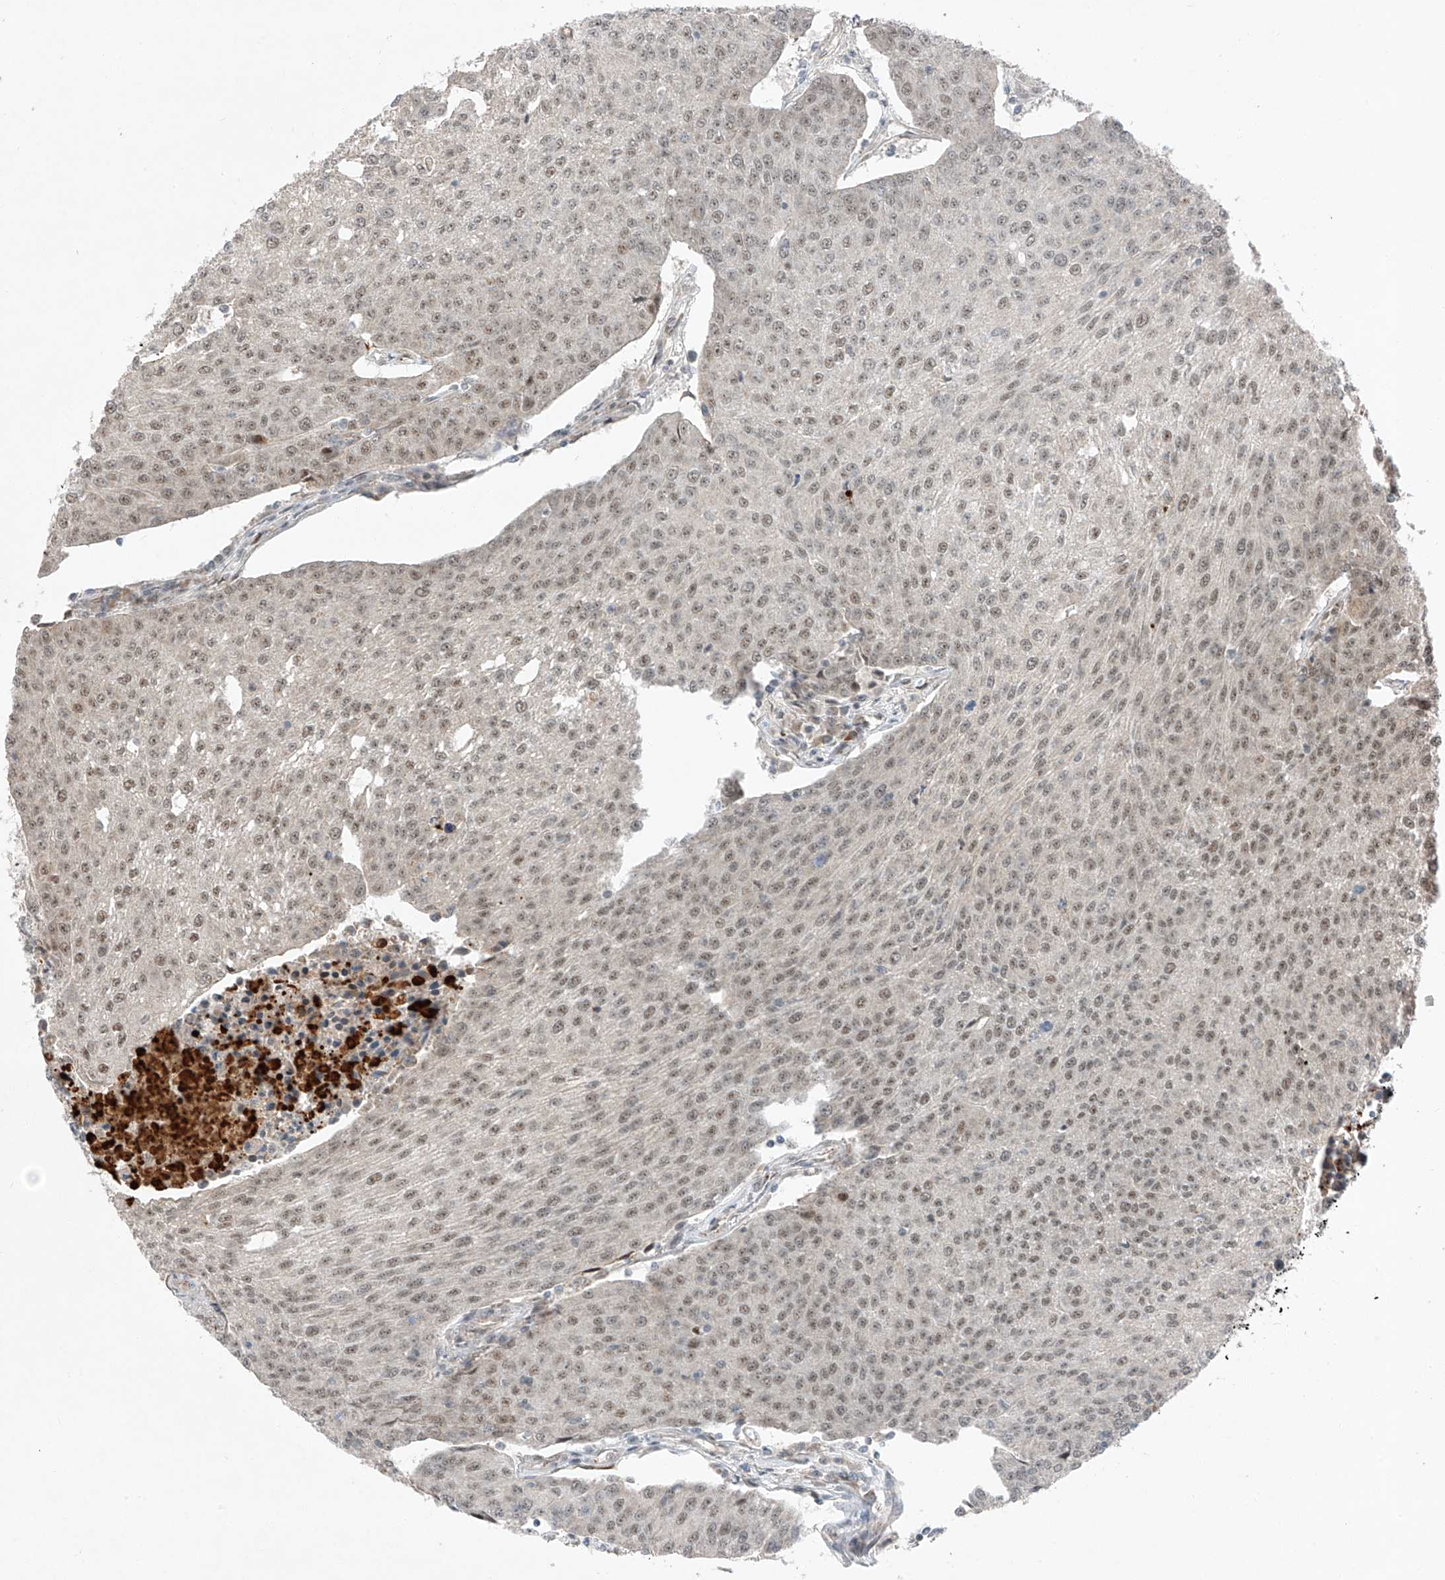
{"staining": {"intensity": "moderate", "quantity": ">75%", "location": "nuclear"}, "tissue": "urothelial cancer", "cell_type": "Tumor cells", "image_type": "cancer", "snomed": [{"axis": "morphology", "description": "Urothelial carcinoma, High grade"}, {"axis": "topography", "description": "Urinary bladder"}], "caption": "High-magnification brightfield microscopy of urothelial cancer stained with DAB (3,3'-diaminobenzidine) (brown) and counterstained with hematoxylin (blue). tumor cells exhibit moderate nuclear expression is seen in about>75% of cells. (DAB IHC, brown staining for protein, blue staining for nuclei).", "gene": "ZNF620", "patient": {"sex": "female", "age": 85}}